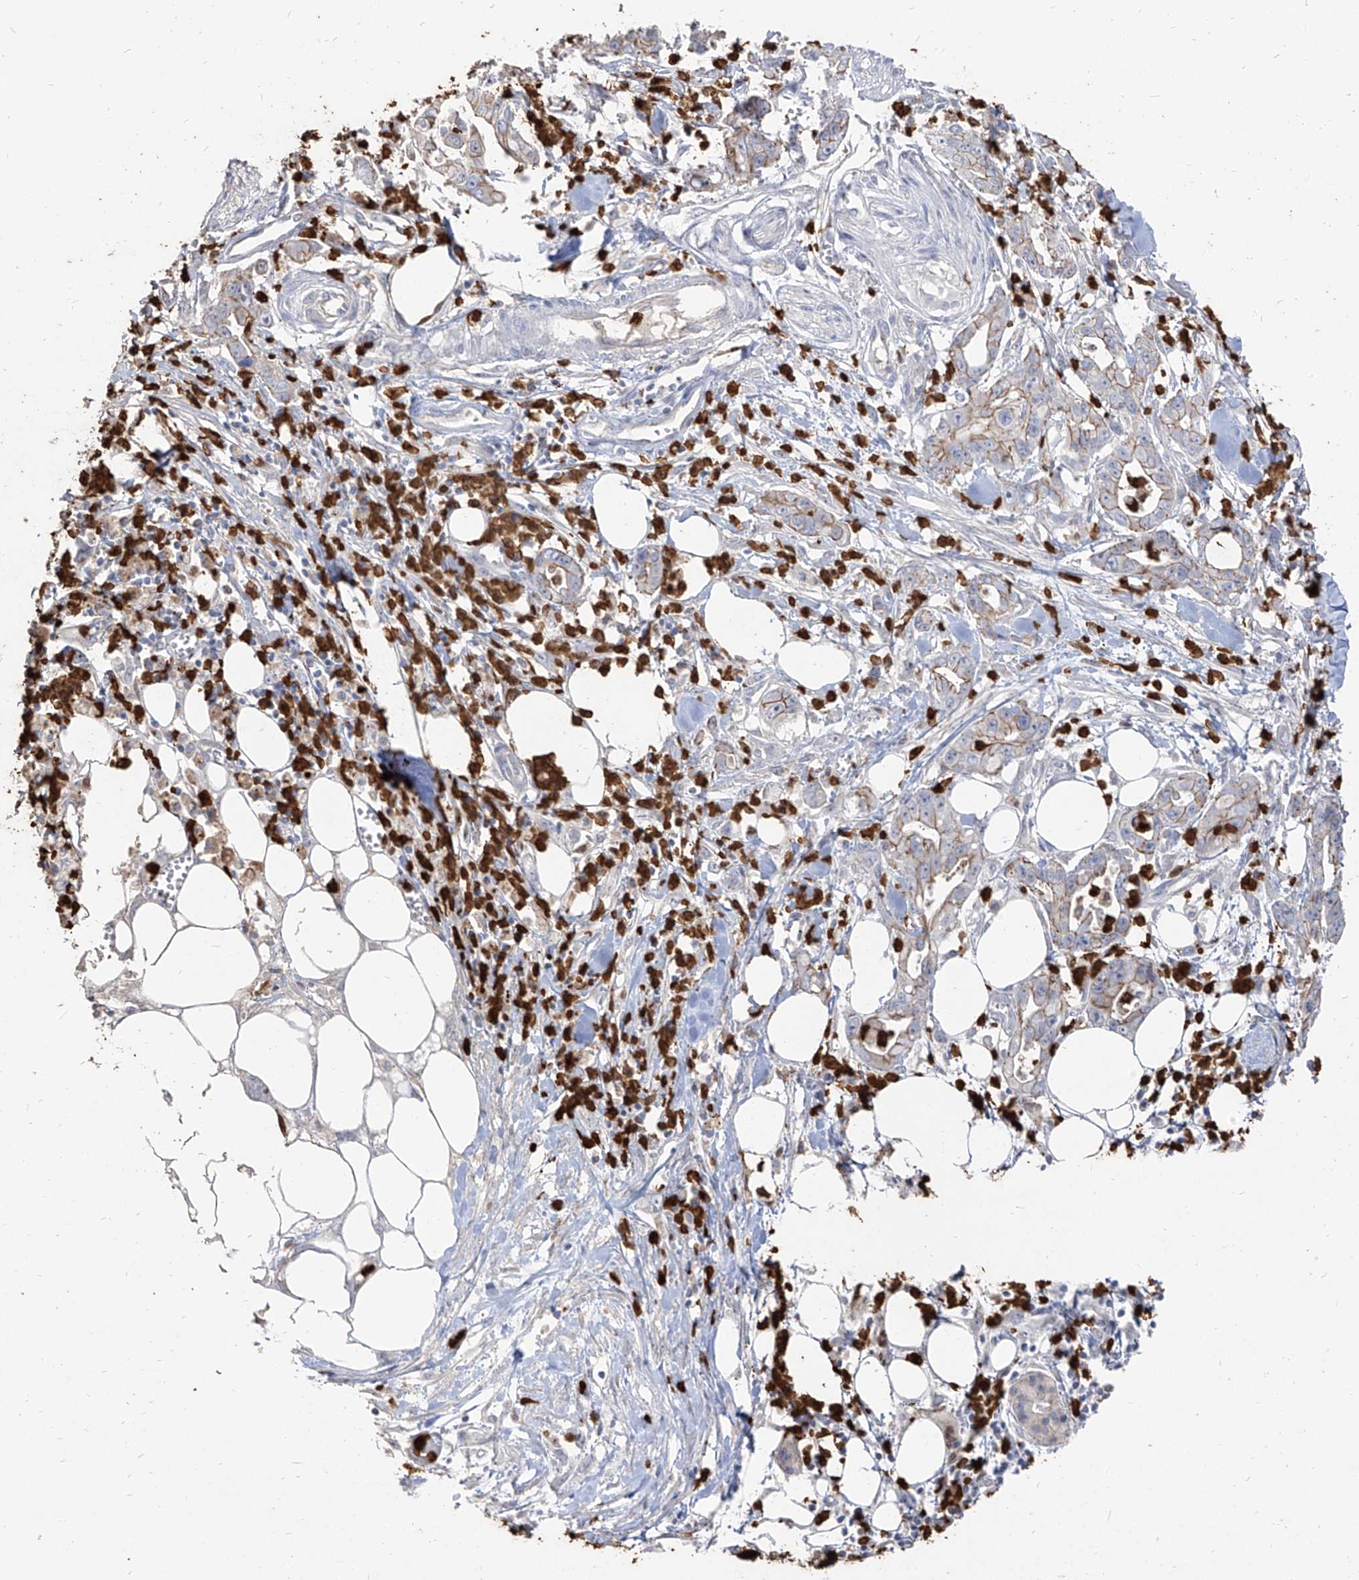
{"staining": {"intensity": "weak", "quantity": "25%-75%", "location": "cytoplasmic/membranous"}, "tissue": "pancreatic cancer", "cell_type": "Tumor cells", "image_type": "cancer", "snomed": [{"axis": "morphology", "description": "Adenocarcinoma, NOS"}, {"axis": "topography", "description": "Pancreas"}], "caption": "Tumor cells show low levels of weak cytoplasmic/membranous positivity in approximately 25%-75% of cells in adenocarcinoma (pancreatic). The protein is shown in brown color, while the nuclei are stained blue.", "gene": "ZNF227", "patient": {"sex": "male", "age": 68}}